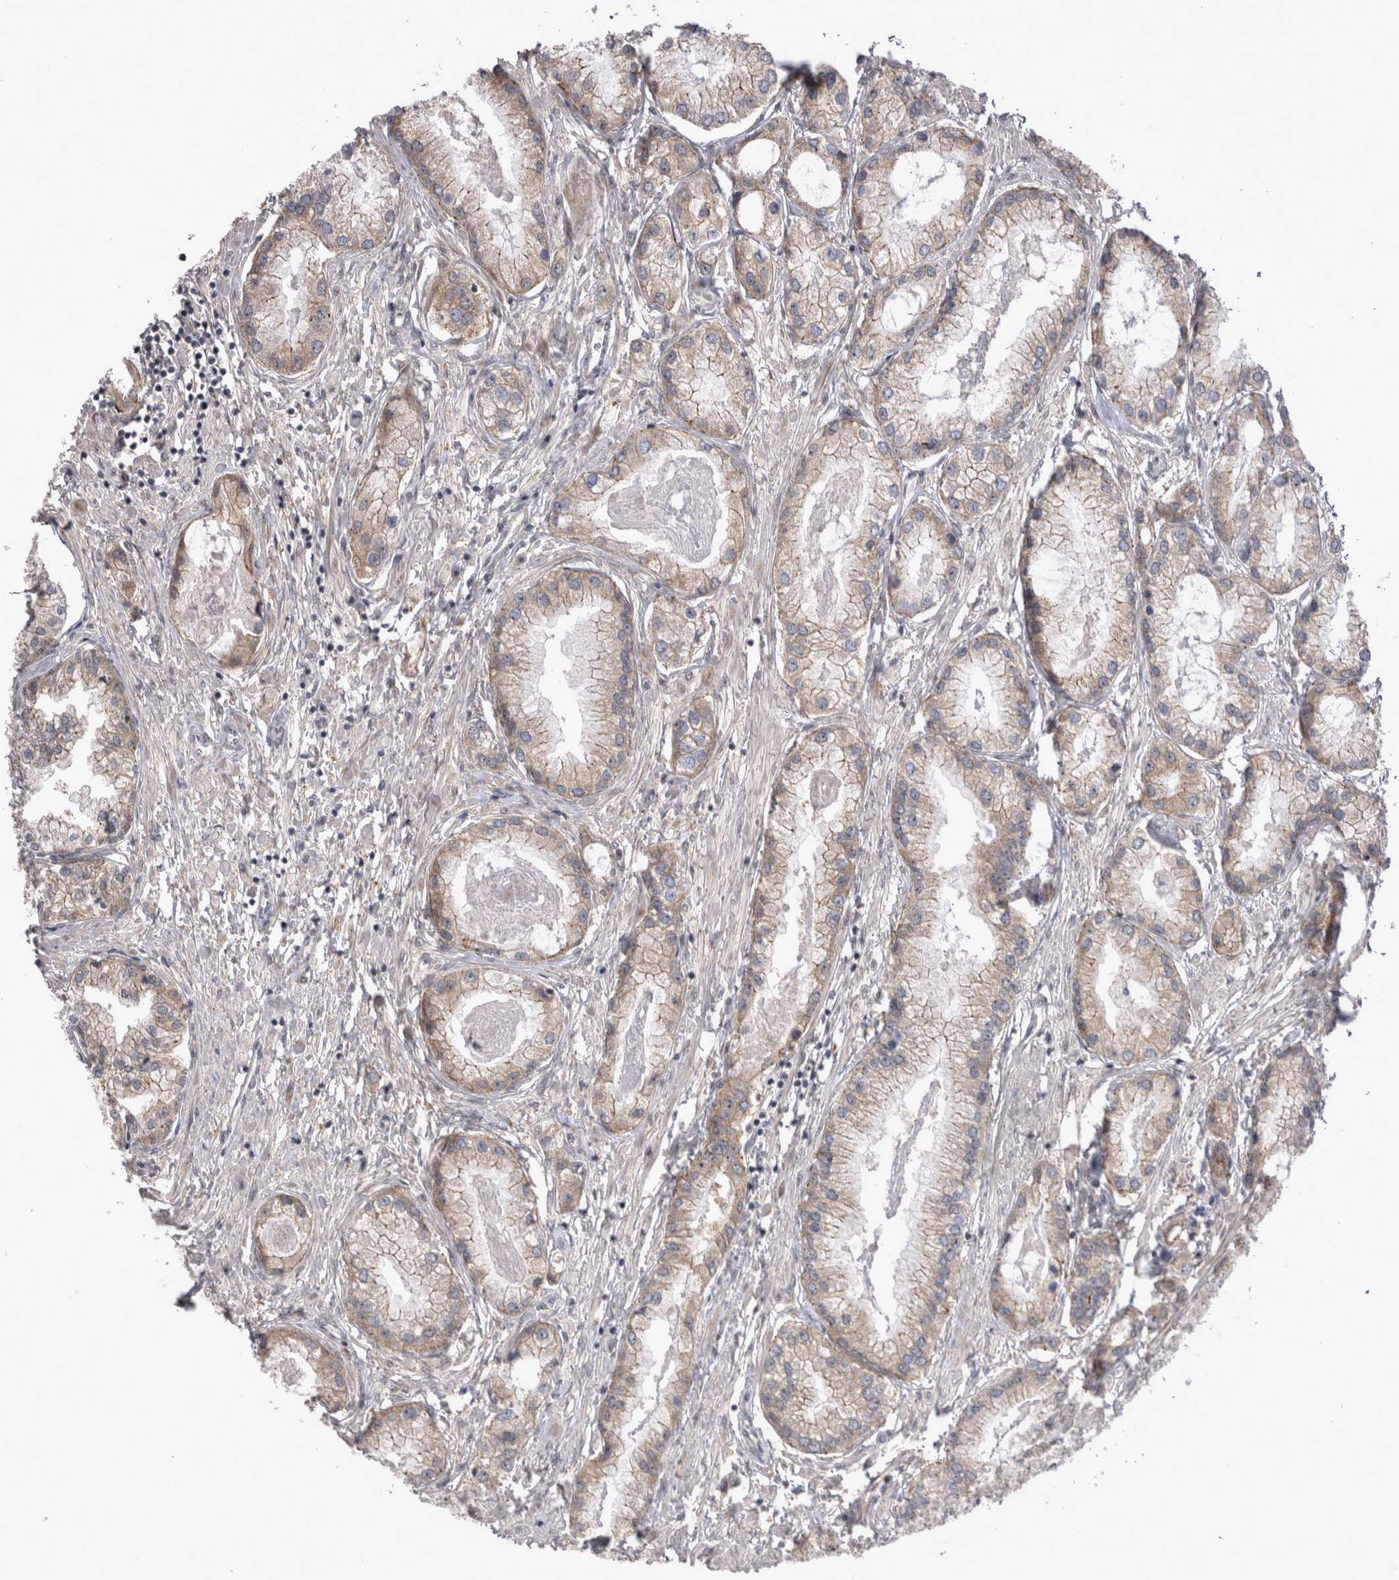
{"staining": {"intensity": "weak", "quantity": "25%-75%", "location": "cytoplasmic/membranous"}, "tissue": "prostate cancer", "cell_type": "Tumor cells", "image_type": "cancer", "snomed": [{"axis": "morphology", "description": "Adenocarcinoma, Low grade"}, {"axis": "topography", "description": "Prostate"}], "caption": "An immunohistochemistry micrograph of tumor tissue is shown. Protein staining in brown highlights weak cytoplasmic/membranous positivity in prostate cancer within tumor cells.", "gene": "NENF", "patient": {"sex": "male", "age": 62}}